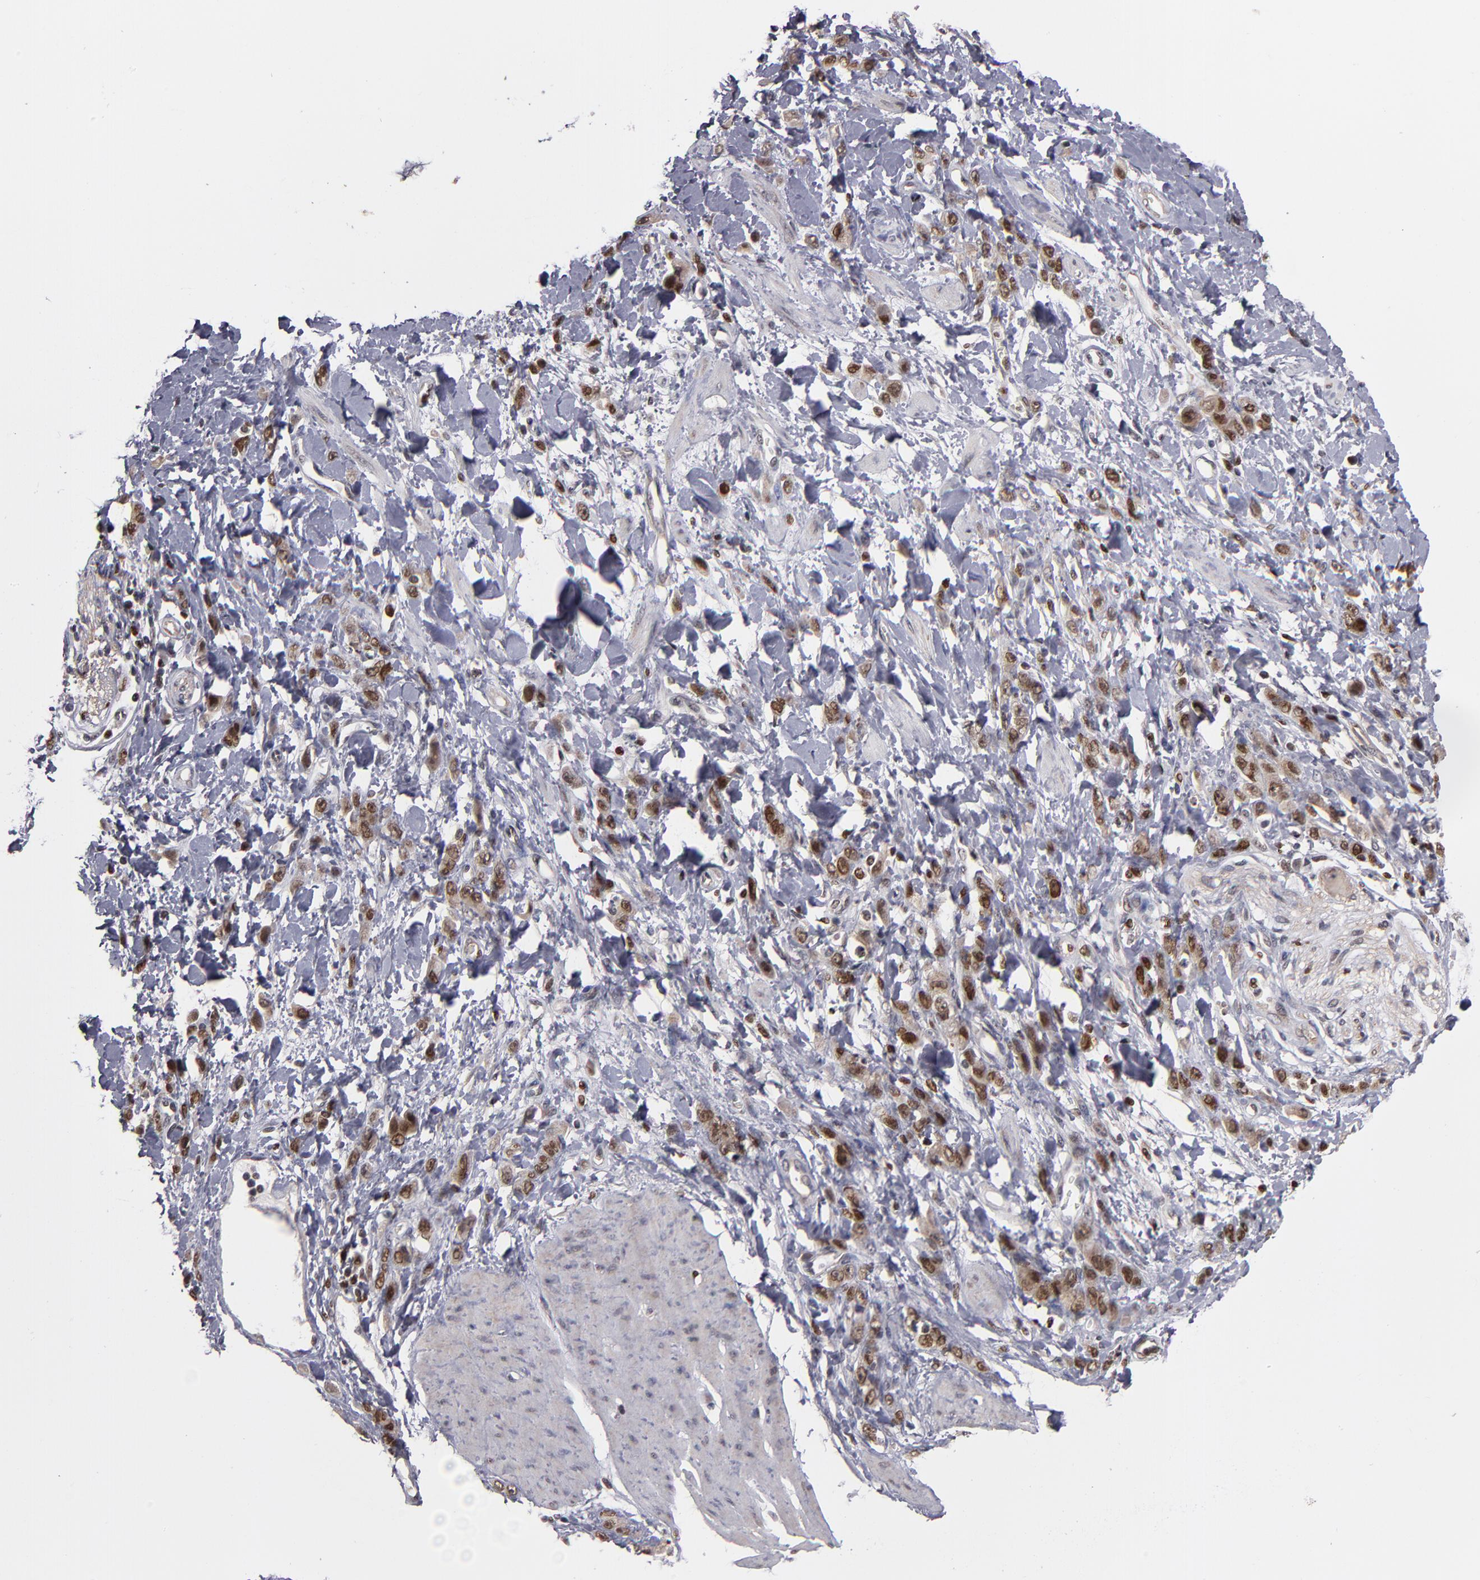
{"staining": {"intensity": "moderate", "quantity": ">75%", "location": "nuclear"}, "tissue": "stomach cancer", "cell_type": "Tumor cells", "image_type": "cancer", "snomed": [{"axis": "morphology", "description": "Normal tissue, NOS"}, {"axis": "morphology", "description": "Adenocarcinoma, NOS"}, {"axis": "topography", "description": "Stomach"}], "caption": "Moderate nuclear staining for a protein is appreciated in about >75% of tumor cells of stomach cancer (adenocarcinoma) using IHC.", "gene": "KDM6A", "patient": {"sex": "male", "age": 82}}